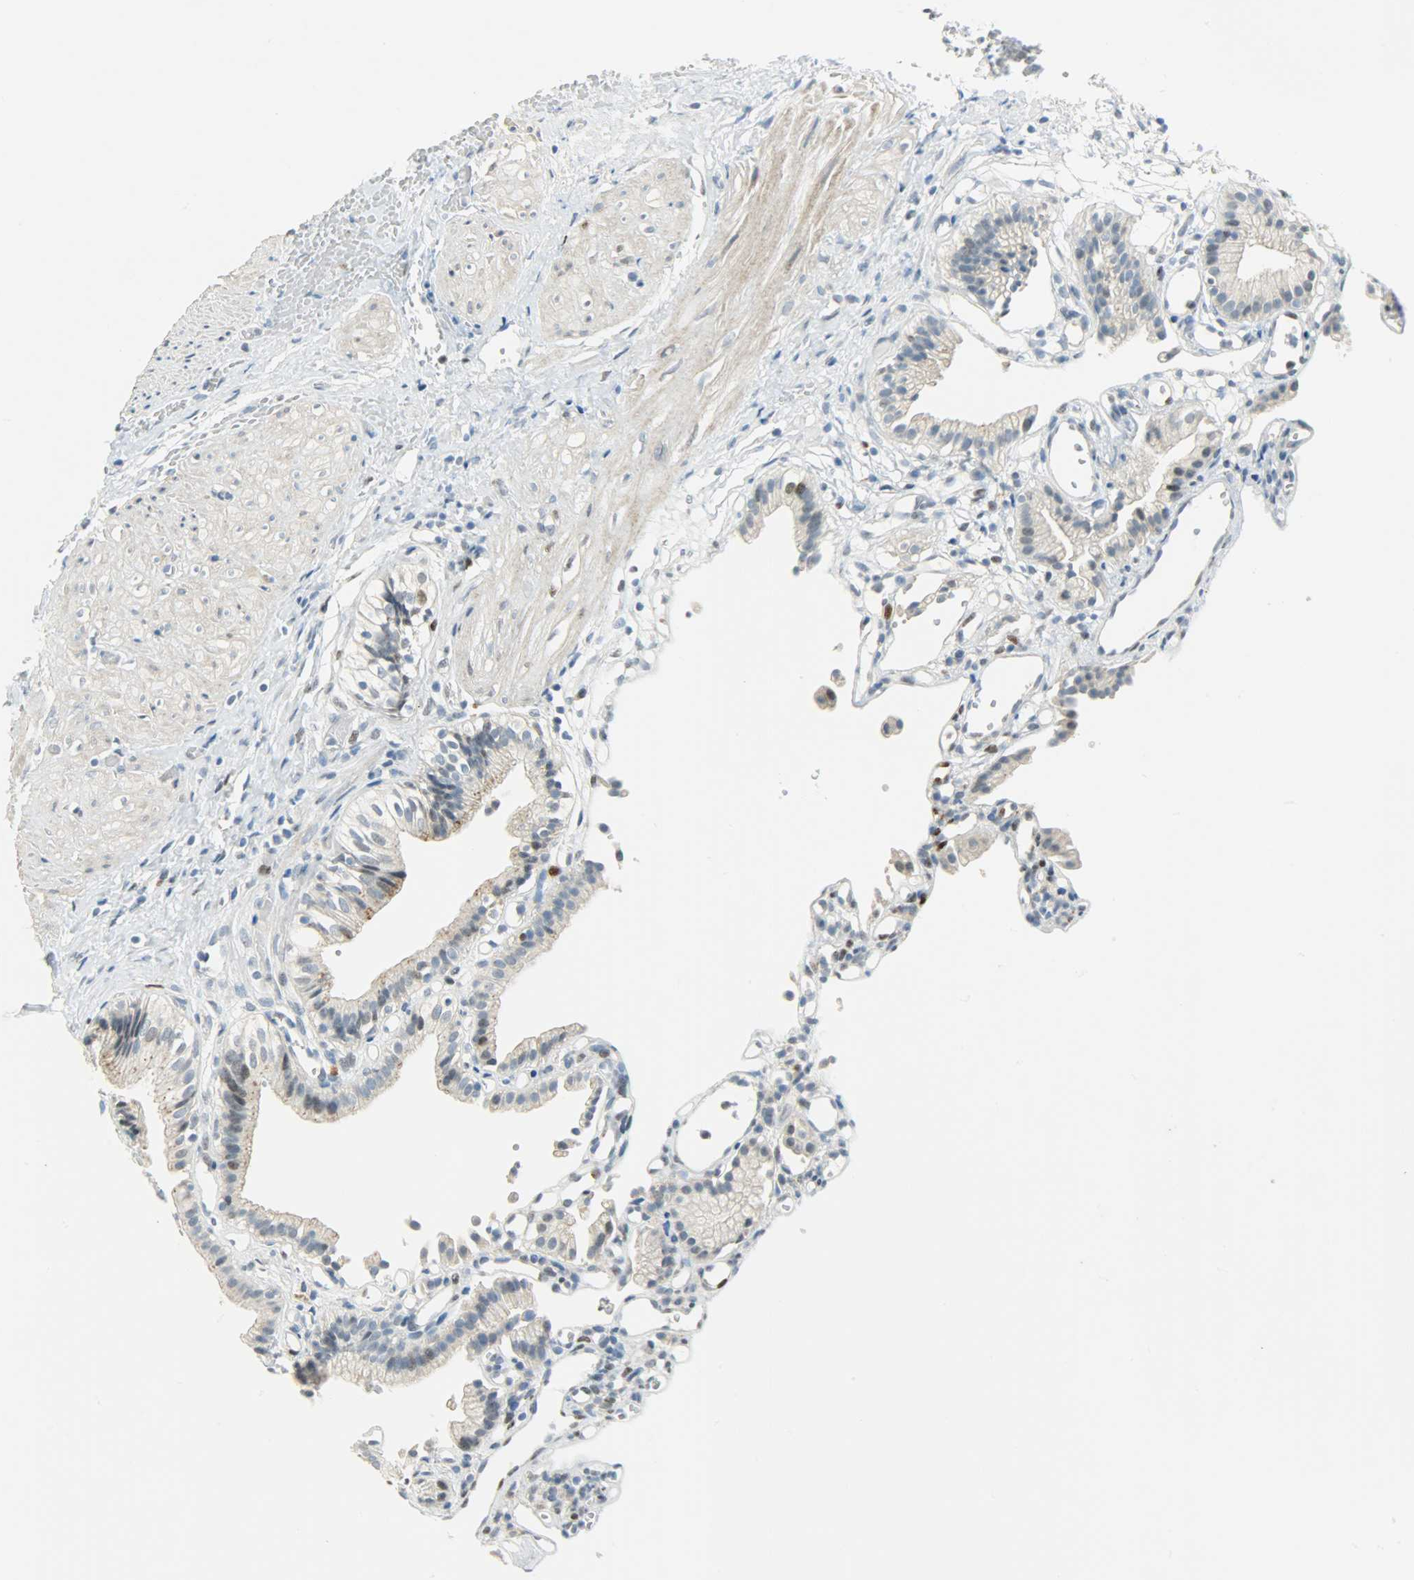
{"staining": {"intensity": "weak", "quantity": "<25%", "location": "nuclear"}, "tissue": "gallbladder", "cell_type": "Glandular cells", "image_type": "normal", "snomed": [{"axis": "morphology", "description": "Normal tissue, NOS"}, {"axis": "topography", "description": "Gallbladder"}], "caption": "Immunohistochemical staining of unremarkable human gallbladder demonstrates no significant expression in glandular cells.", "gene": "JUNB", "patient": {"sex": "male", "age": 65}}